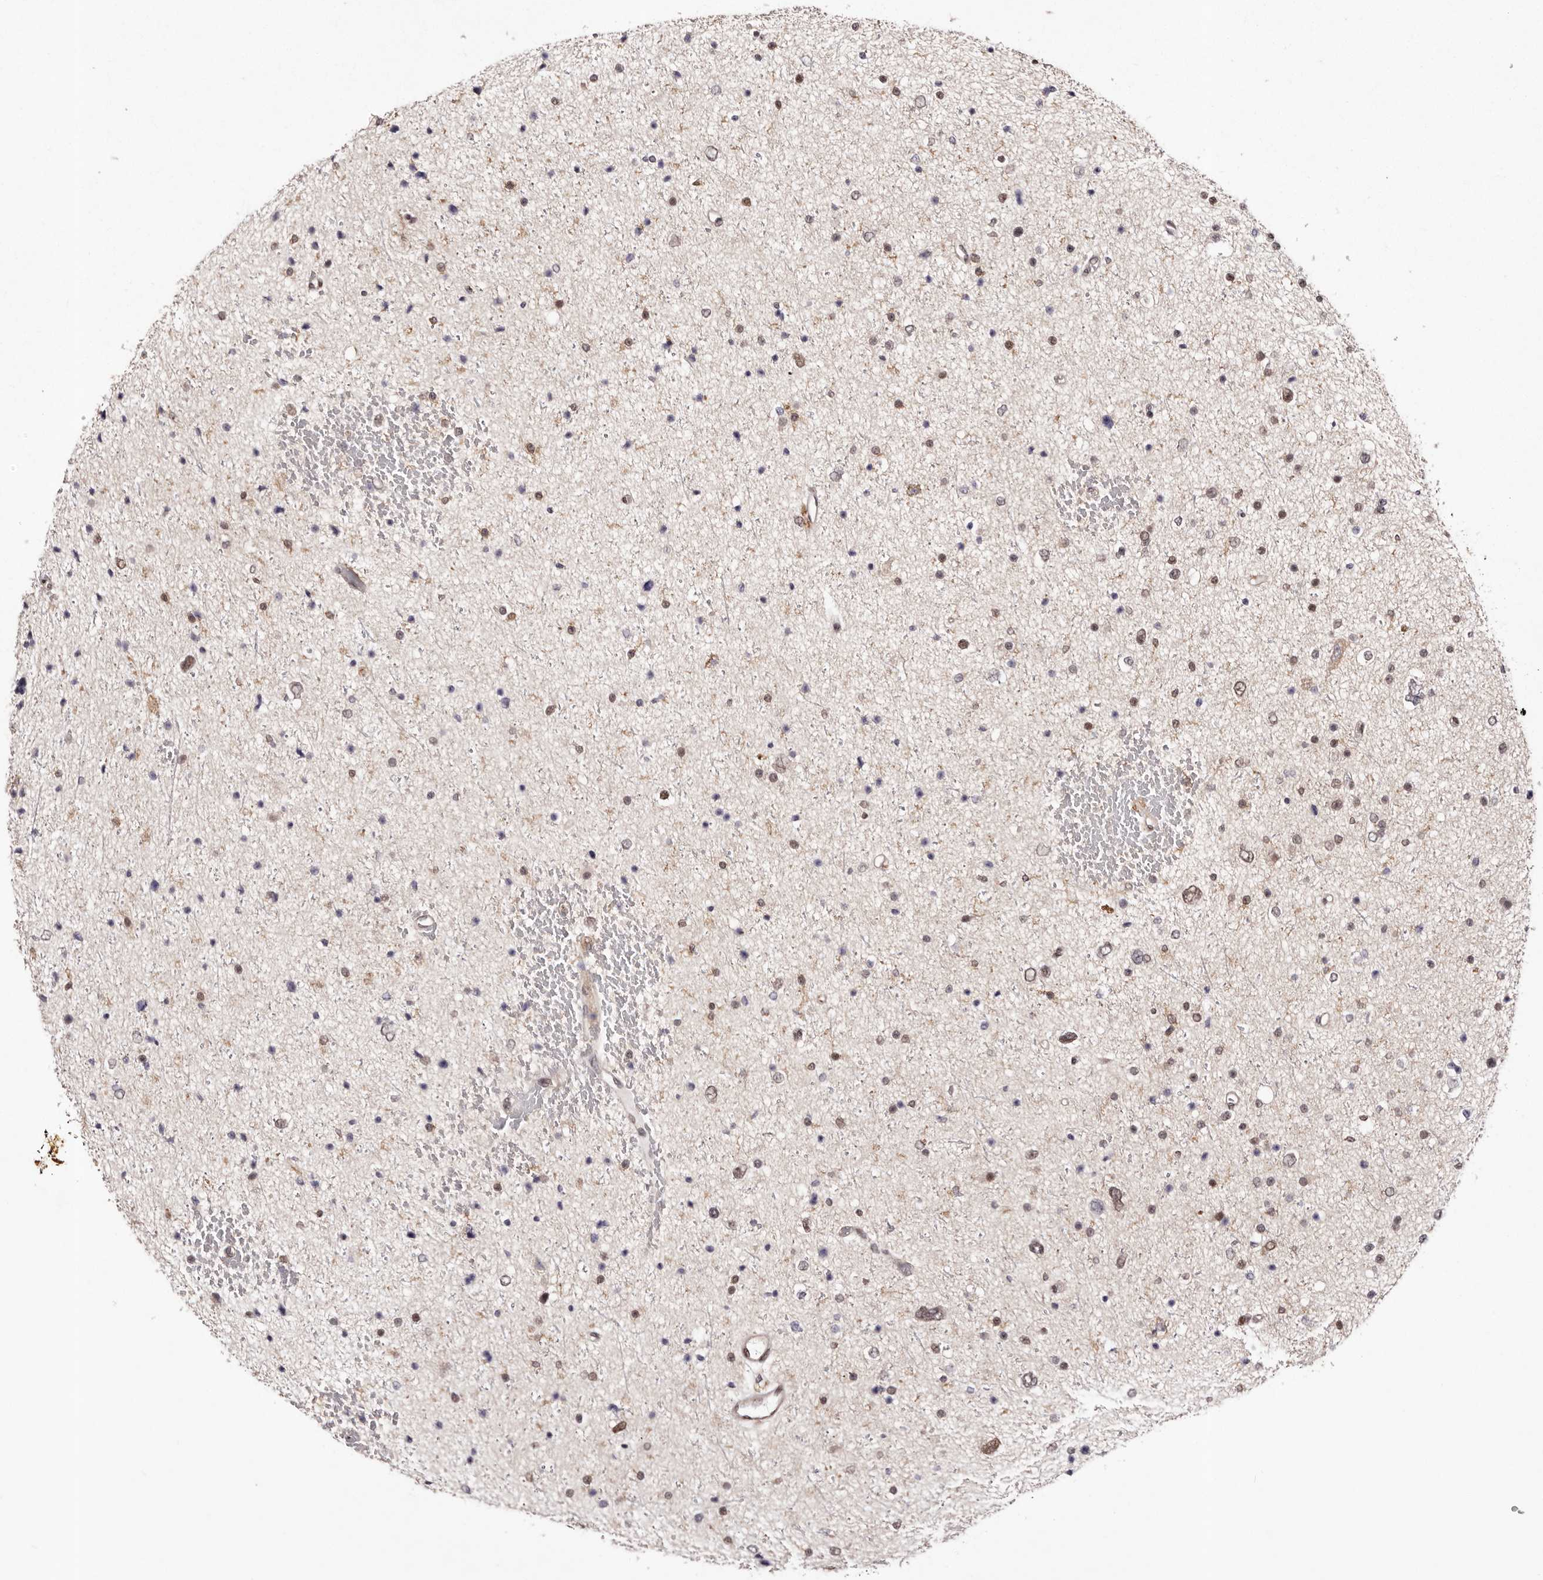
{"staining": {"intensity": "weak", "quantity": "25%-75%", "location": "nuclear"}, "tissue": "glioma", "cell_type": "Tumor cells", "image_type": "cancer", "snomed": [{"axis": "morphology", "description": "Glioma, malignant, Low grade"}, {"axis": "topography", "description": "Brain"}], "caption": "A low amount of weak nuclear staining is appreciated in approximately 25%-75% of tumor cells in glioma tissue. The protein of interest is shown in brown color, while the nuclei are stained blue.", "gene": "FBXO5", "patient": {"sex": "female", "age": 37}}